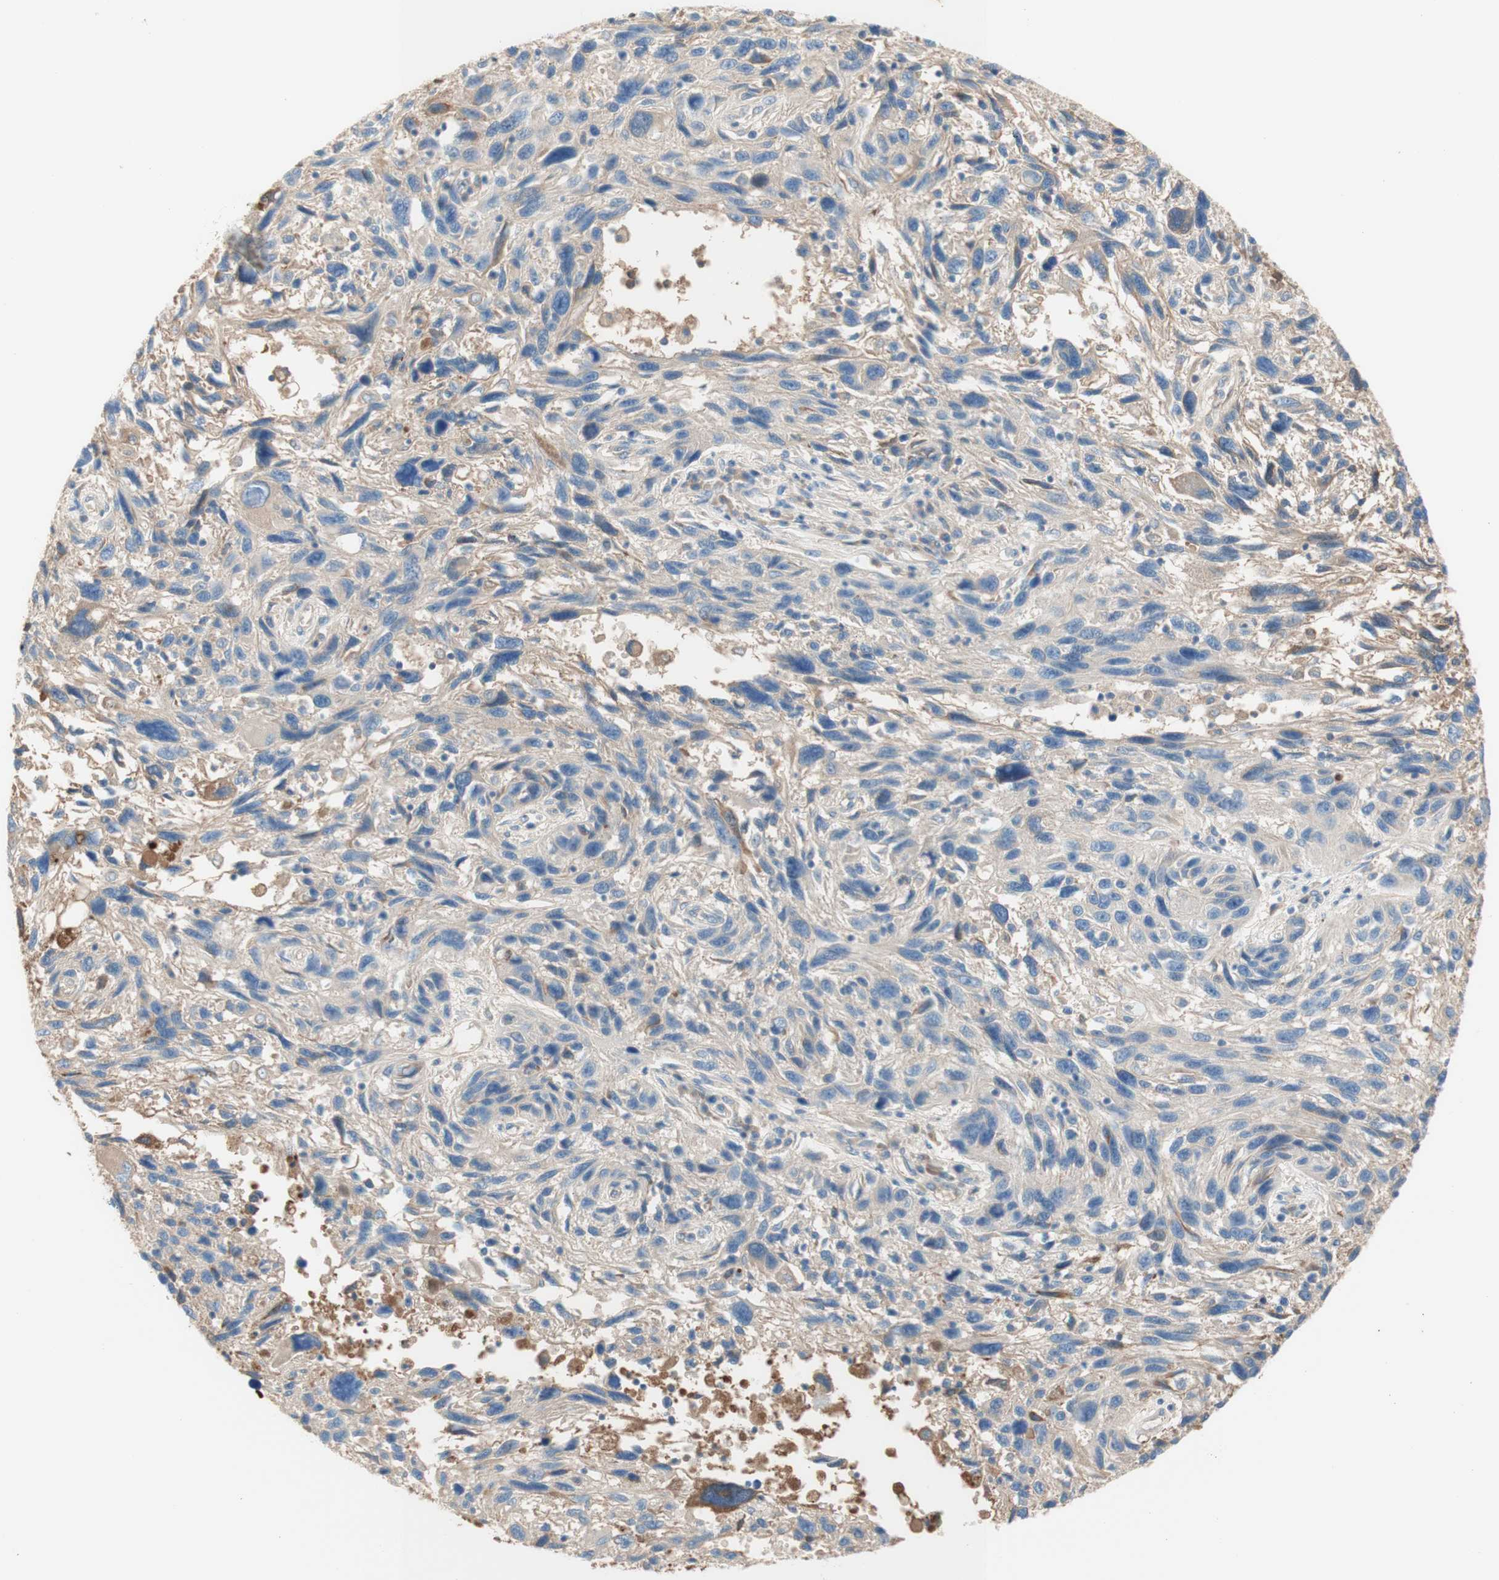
{"staining": {"intensity": "weak", "quantity": ">75%", "location": "cytoplasmic/membranous"}, "tissue": "melanoma", "cell_type": "Tumor cells", "image_type": "cancer", "snomed": [{"axis": "morphology", "description": "Malignant melanoma, NOS"}, {"axis": "topography", "description": "Skin"}], "caption": "High-power microscopy captured an immunohistochemistry (IHC) histopathology image of melanoma, revealing weak cytoplasmic/membranous positivity in approximately >75% of tumor cells.", "gene": "KNG1", "patient": {"sex": "male", "age": 53}}